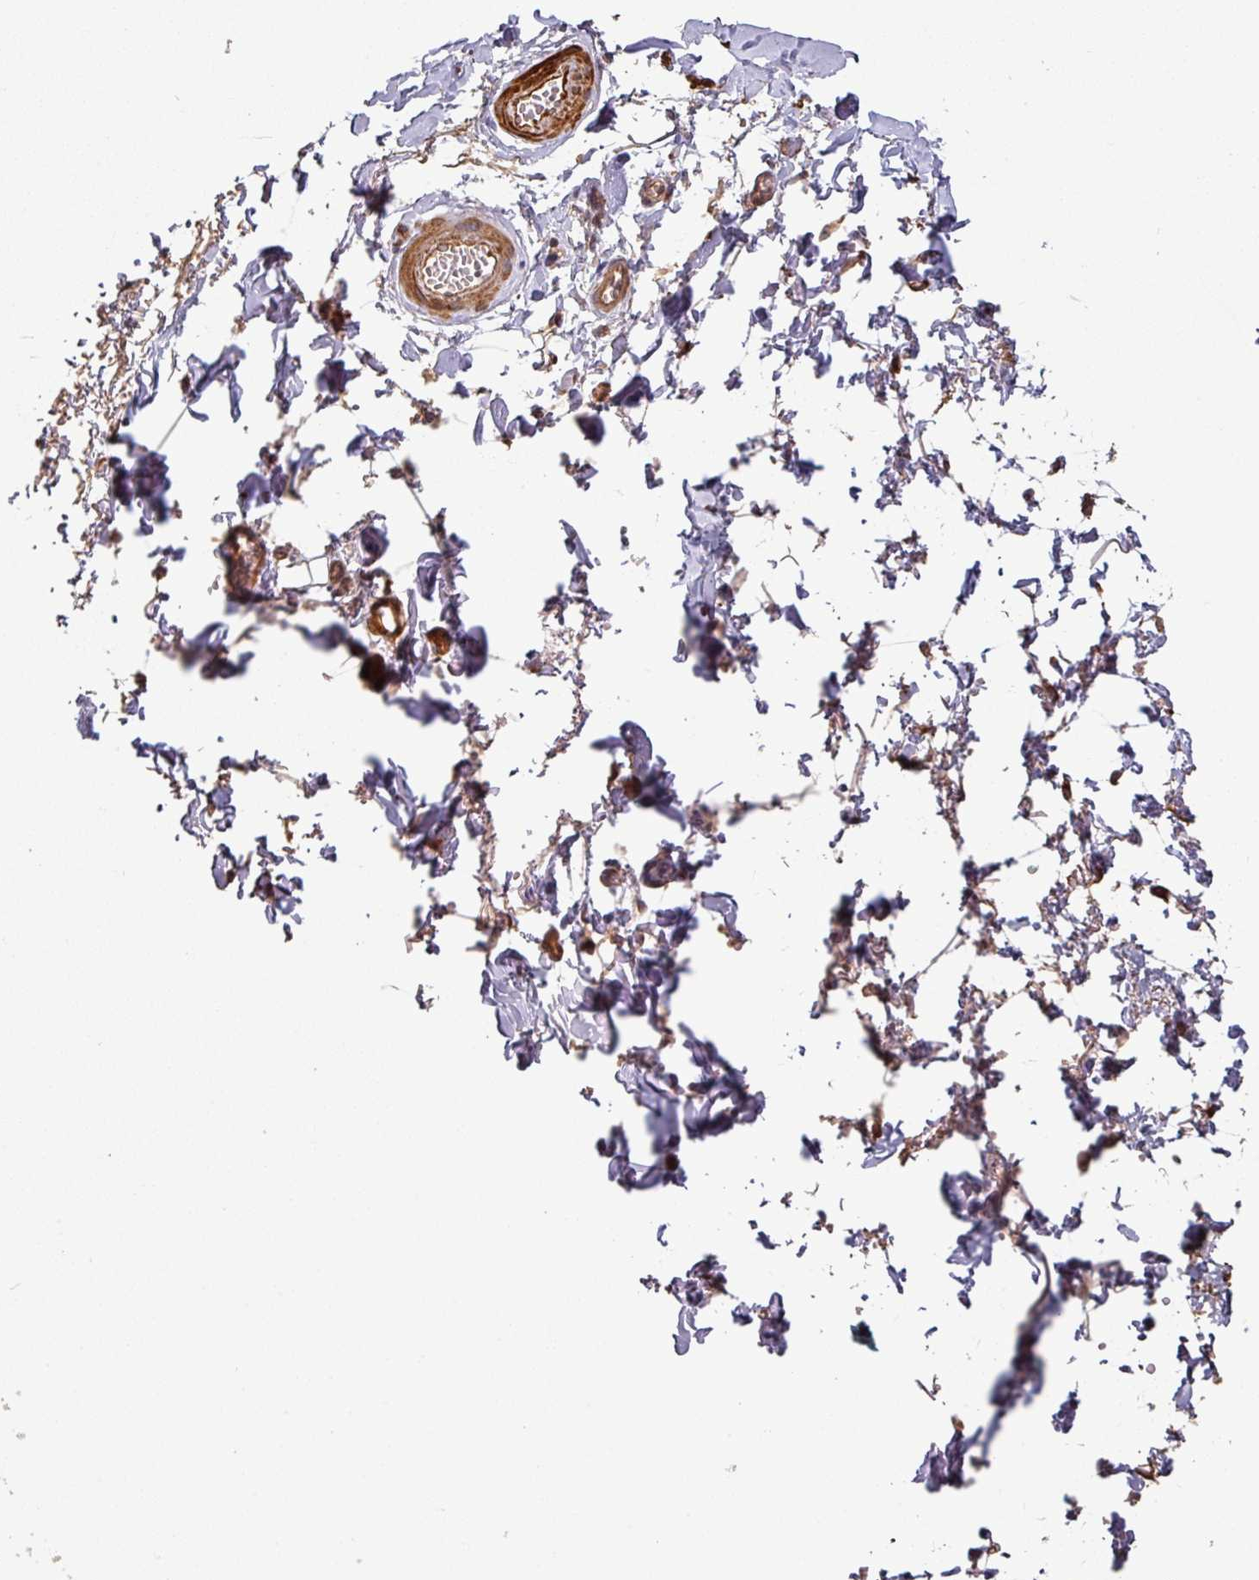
{"staining": {"intensity": "negative", "quantity": "none", "location": "none"}, "tissue": "adipose tissue", "cell_type": "Adipocytes", "image_type": "normal", "snomed": [{"axis": "morphology", "description": "Normal tissue, NOS"}, {"axis": "topography", "description": "Vulva"}, {"axis": "topography", "description": "Vagina"}, {"axis": "topography", "description": "Peripheral nerve tissue"}], "caption": "High power microscopy micrograph of an immunohistochemistry (IHC) photomicrograph of normal adipose tissue, revealing no significant staining in adipocytes.", "gene": "SIK1", "patient": {"sex": "female", "age": 66}}